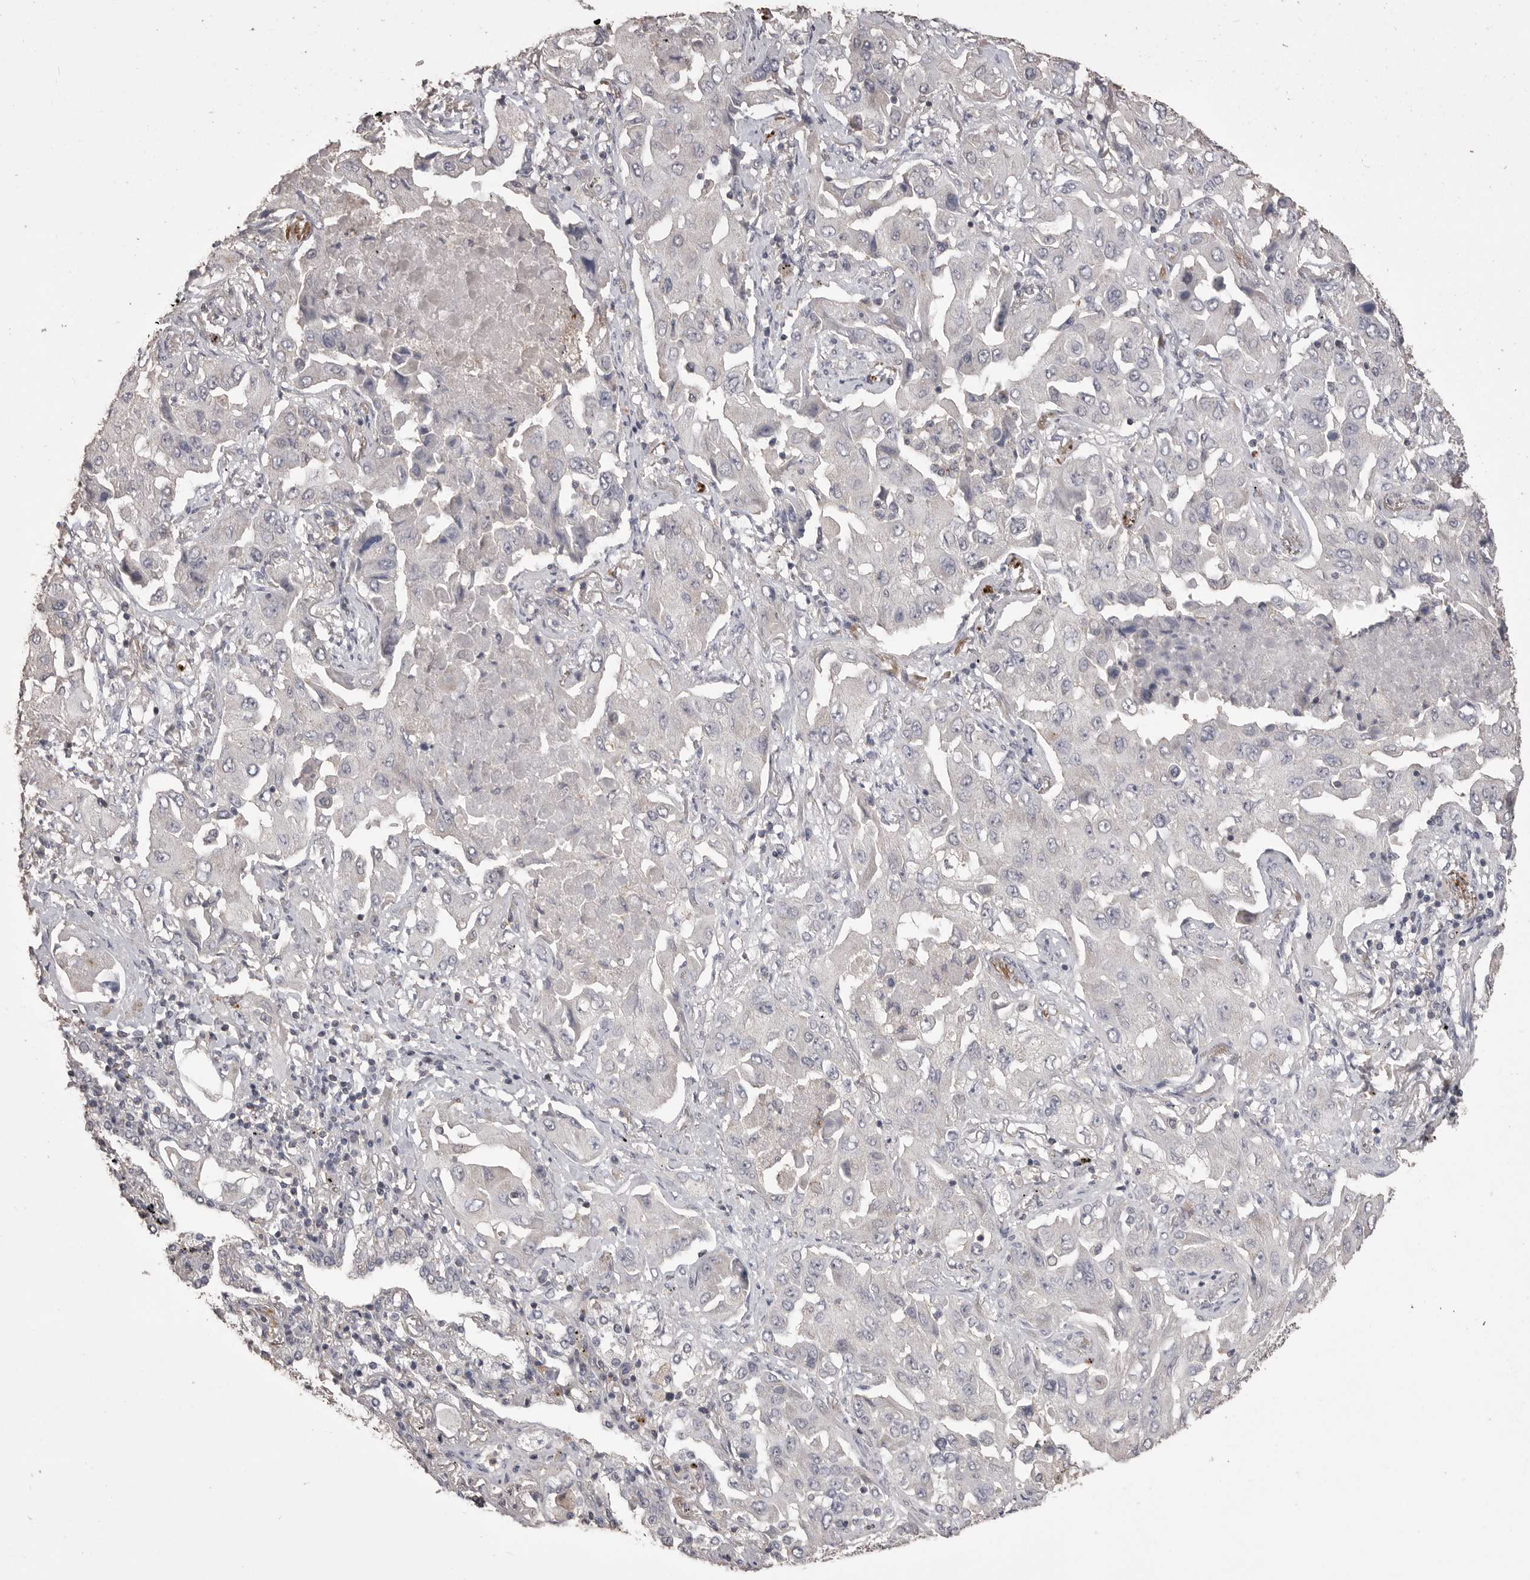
{"staining": {"intensity": "negative", "quantity": "none", "location": "none"}, "tissue": "lung cancer", "cell_type": "Tumor cells", "image_type": "cancer", "snomed": [{"axis": "morphology", "description": "Adenocarcinoma, NOS"}, {"axis": "topography", "description": "Lung"}], "caption": "Lung cancer (adenocarcinoma) was stained to show a protein in brown. There is no significant expression in tumor cells.", "gene": "MMP7", "patient": {"sex": "female", "age": 65}}